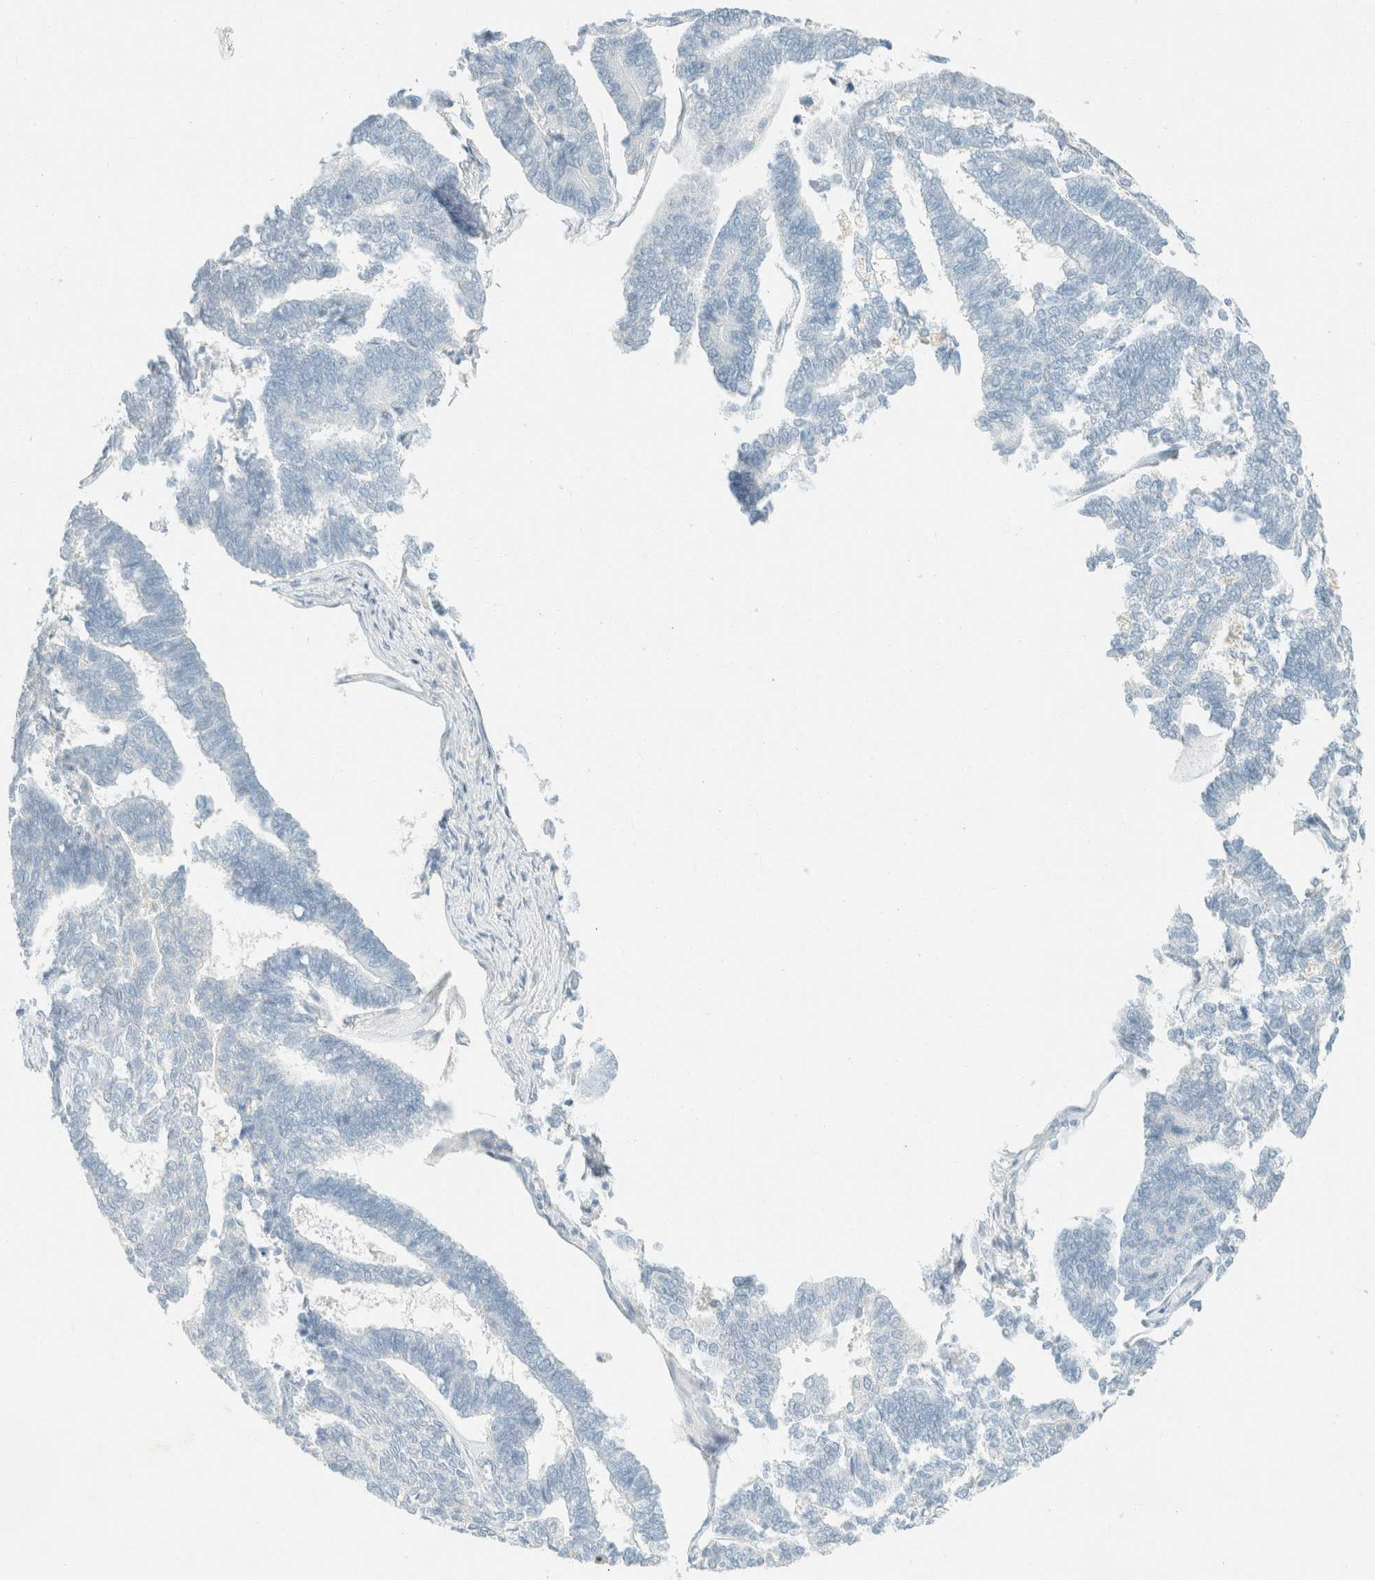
{"staining": {"intensity": "negative", "quantity": "none", "location": "none"}, "tissue": "endometrial cancer", "cell_type": "Tumor cells", "image_type": "cancer", "snomed": [{"axis": "morphology", "description": "Adenocarcinoma, NOS"}, {"axis": "topography", "description": "Endometrium"}], "caption": "The histopathology image displays no significant expression in tumor cells of endometrial cancer (adenocarcinoma).", "gene": "GPA33", "patient": {"sex": "female", "age": 70}}